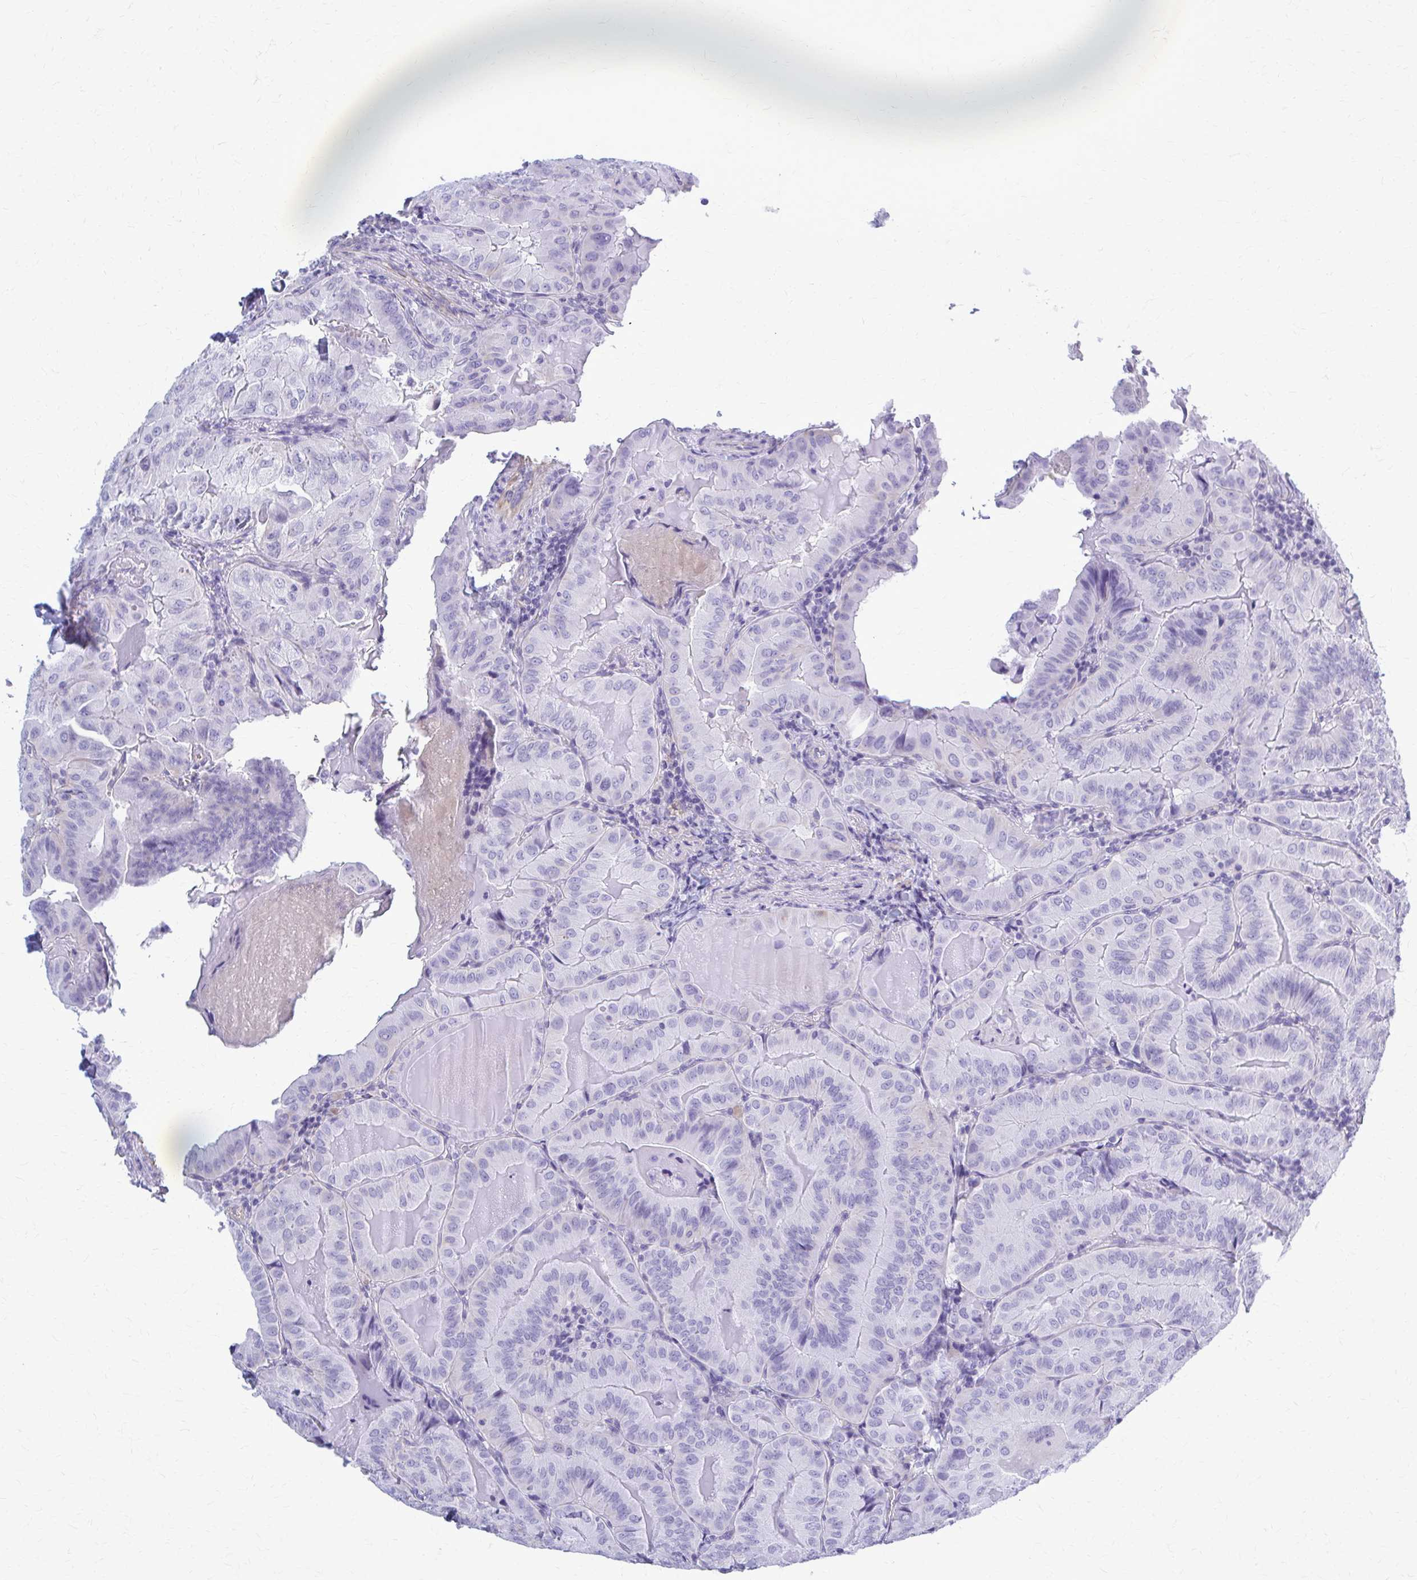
{"staining": {"intensity": "negative", "quantity": "none", "location": "none"}, "tissue": "thyroid cancer", "cell_type": "Tumor cells", "image_type": "cancer", "snomed": [{"axis": "morphology", "description": "Papillary adenocarcinoma, NOS"}, {"axis": "topography", "description": "Thyroid gland"}], "caption": "Immunohistochemistry histopathology image of neoplastic tissue: human papillary adenocarcinoma (thyroid) stained with DAB displays no significant protein positivity in tumor cells.", "gene": "GFAP", "patient": {"sex": "female", "age": 68}}